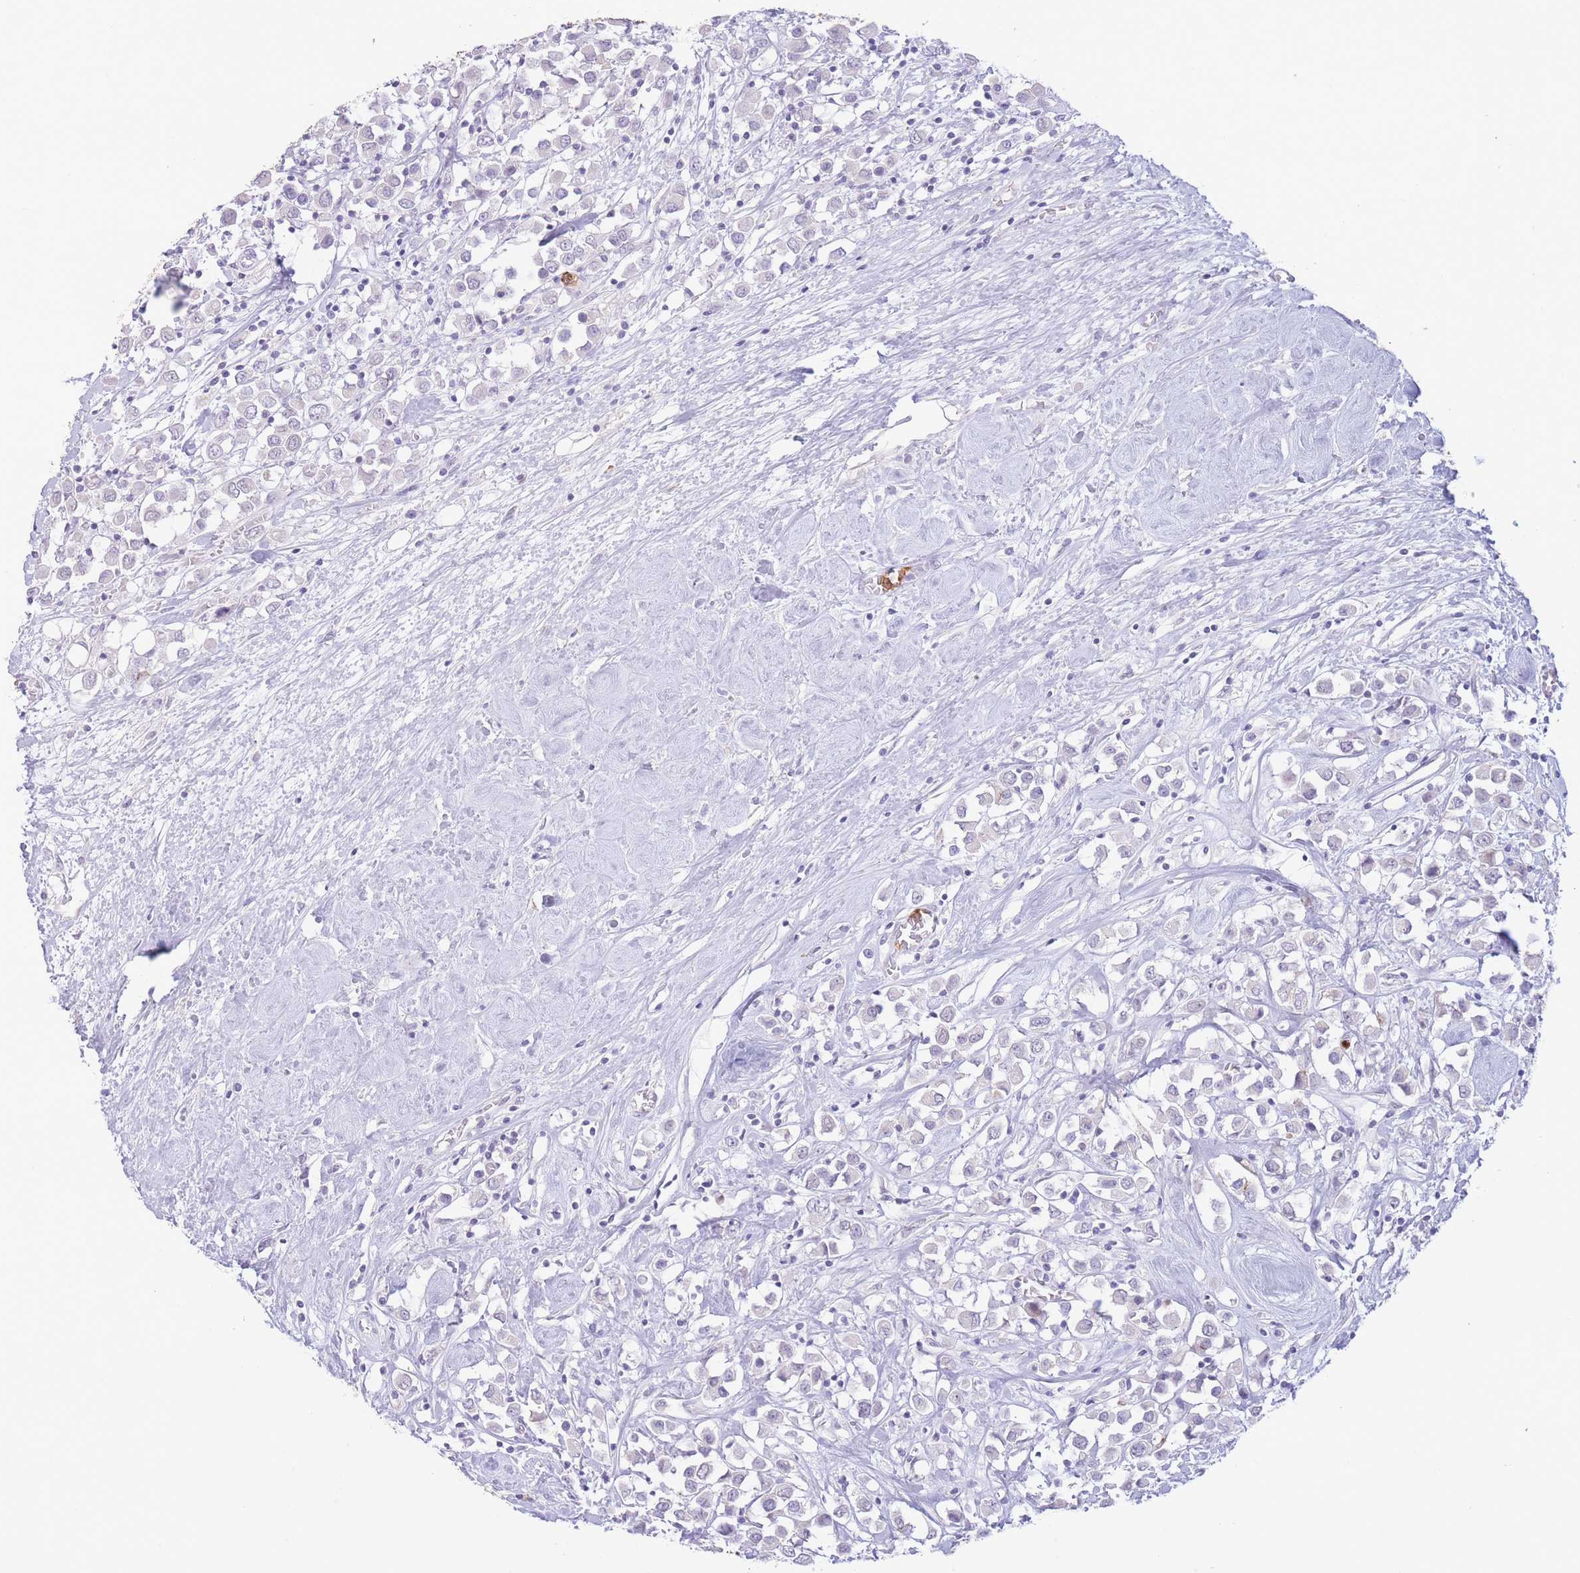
{"staining": {"intensity": "negative", "quantity": "none", "location": "none"}, "tissue": "breast cancer", "cell_type": "Tumor cells", "image_type": "cancer", "snomed": [{"axis": "morphology", "description": "Duct carcinoma"}, {"axis": "topography", "description": "Breast"}], "caption": "Tumor cells are negative for protein expression in human breast cancer (invasive ductal carcinoma).", "gene": "LCLAT1", "patient": {"sex": "female", "age": 61}}